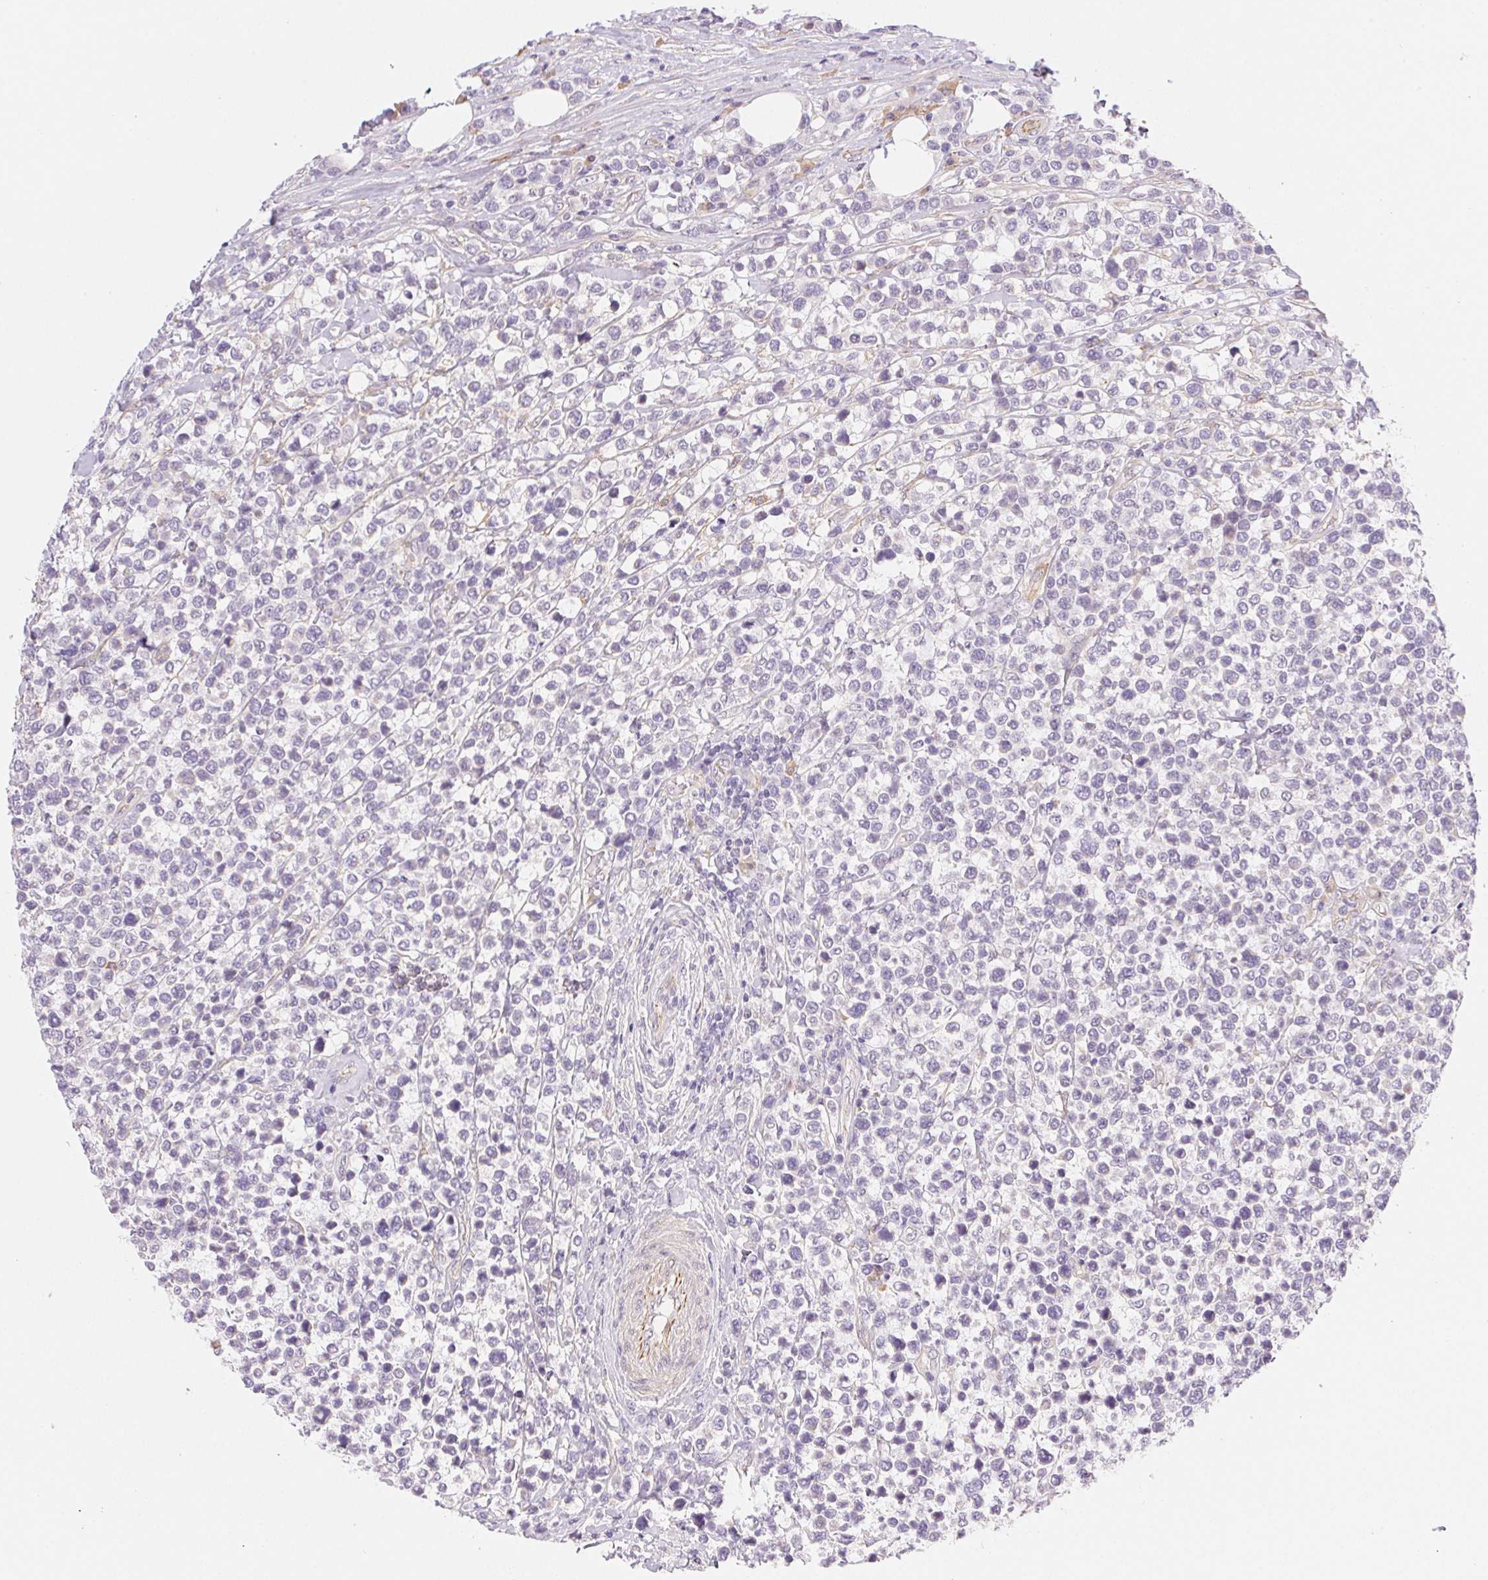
{"staining": {"intensity": "negative", "quantity": "none", "location": "none"}, "tissue": "lymphoma", "cell_type": "Tumor cells", "image_type": "cancer", "snomed": [{"axis": "morphology", "description": "Malignant lymphoma, non-Hodgkin's type, High grade"}, {"axis": "topography", "description": "Soft tissue"}], "caption": "Tumor cells show no significant staining in lymphoma.", "gene": "CSN1S1", "patient": {"sex": "female", "age": 56}}